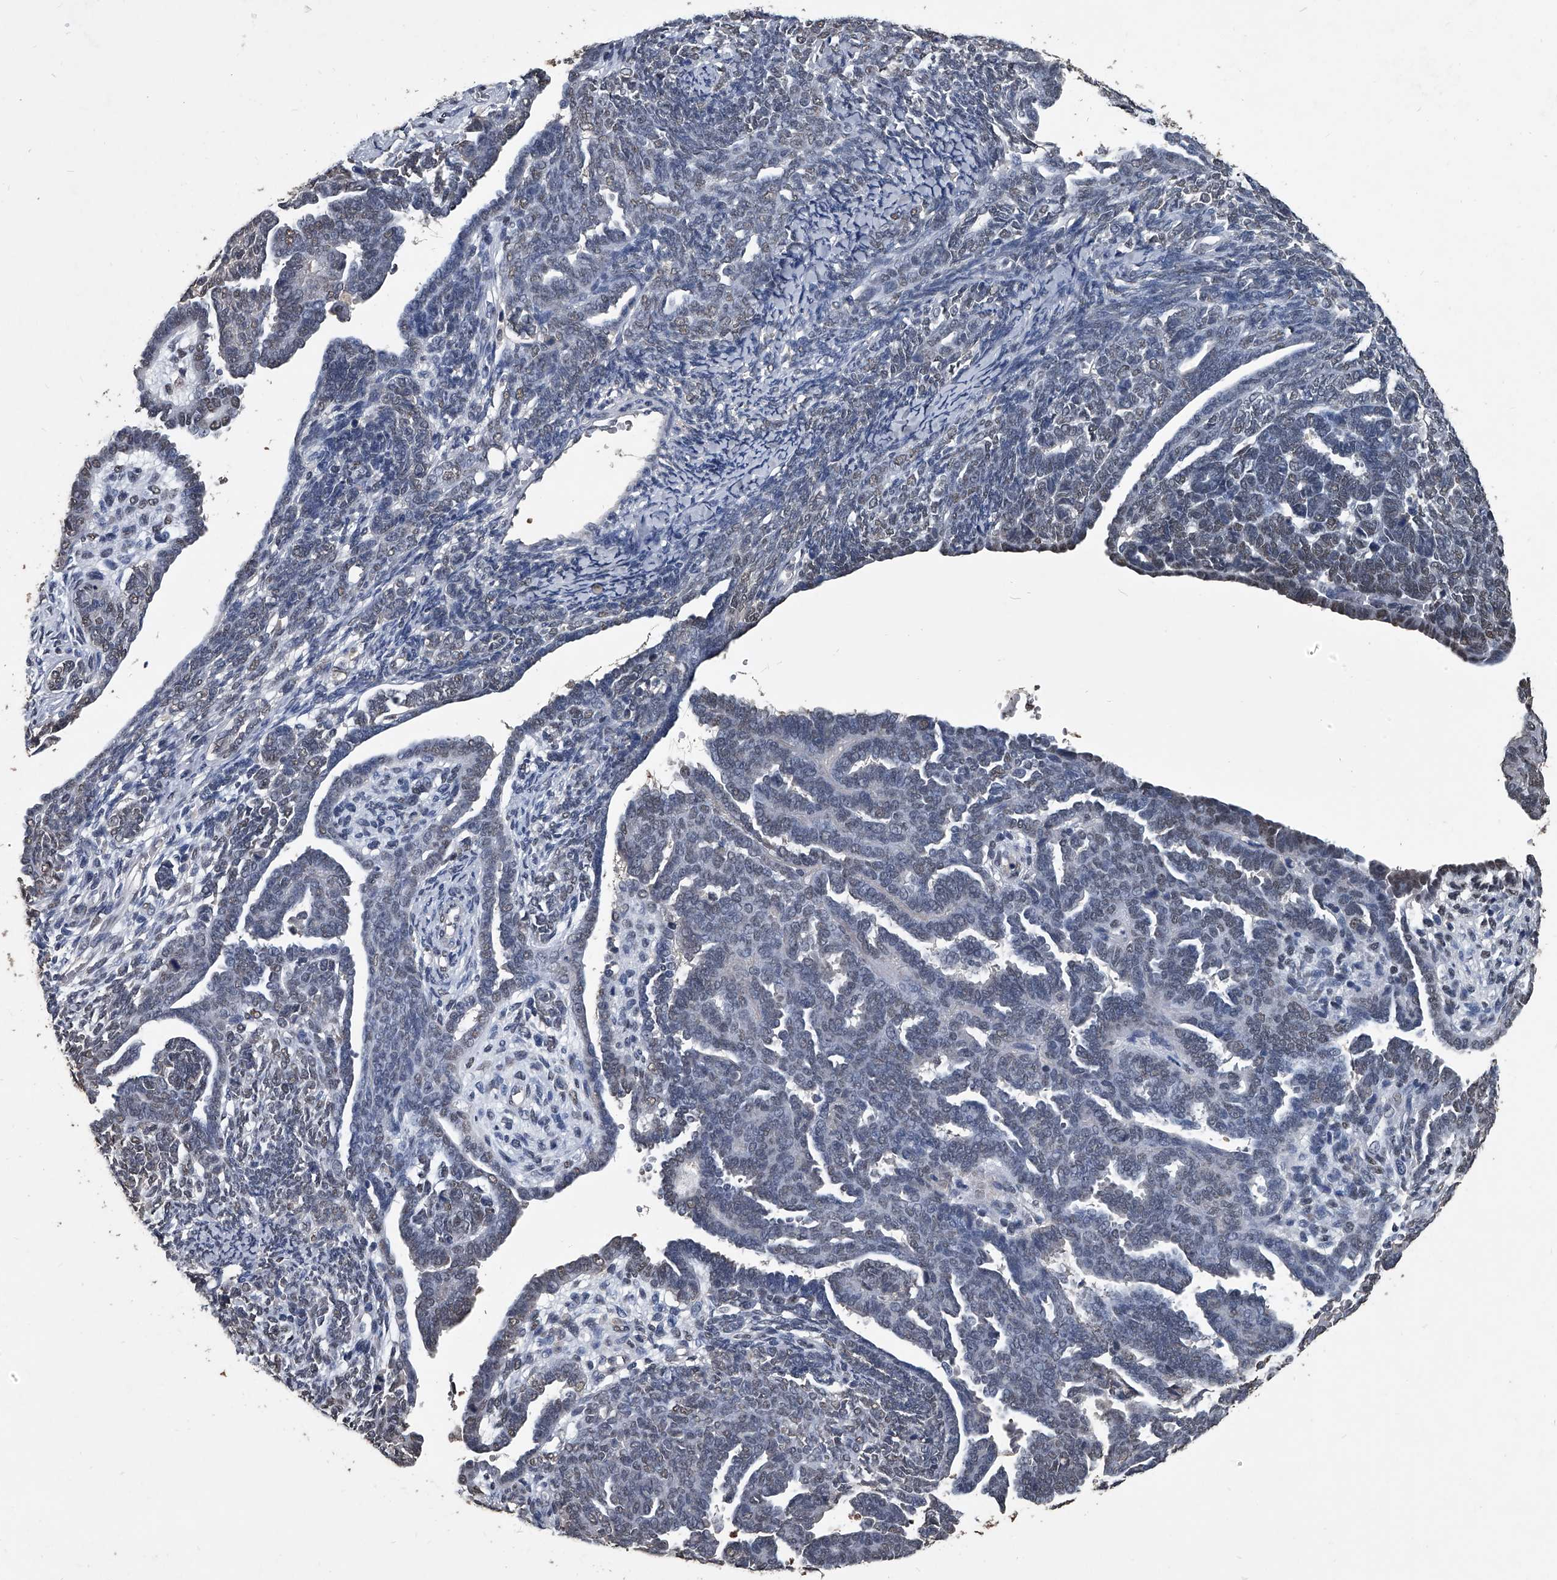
{"staining": {"intensity": "negative", "quantity": "none", "location": "none"}, "tissue": "endometrial cancer", "cell_type": "Tumor cells", "image_type": "cancer", "snomed": [{"axis": "morphology", "description": "Neoplasm, malignant, NOS"}, {"axis": "topography", "description": "Endometrium"}], "caption": "Immunohistochemistry of human endometrial cancer (neoplasm (malignant)) exhibits no positivity in tumor cells.", "gene": "MATR3", "patient": {"sex": "female", "age": 74}}